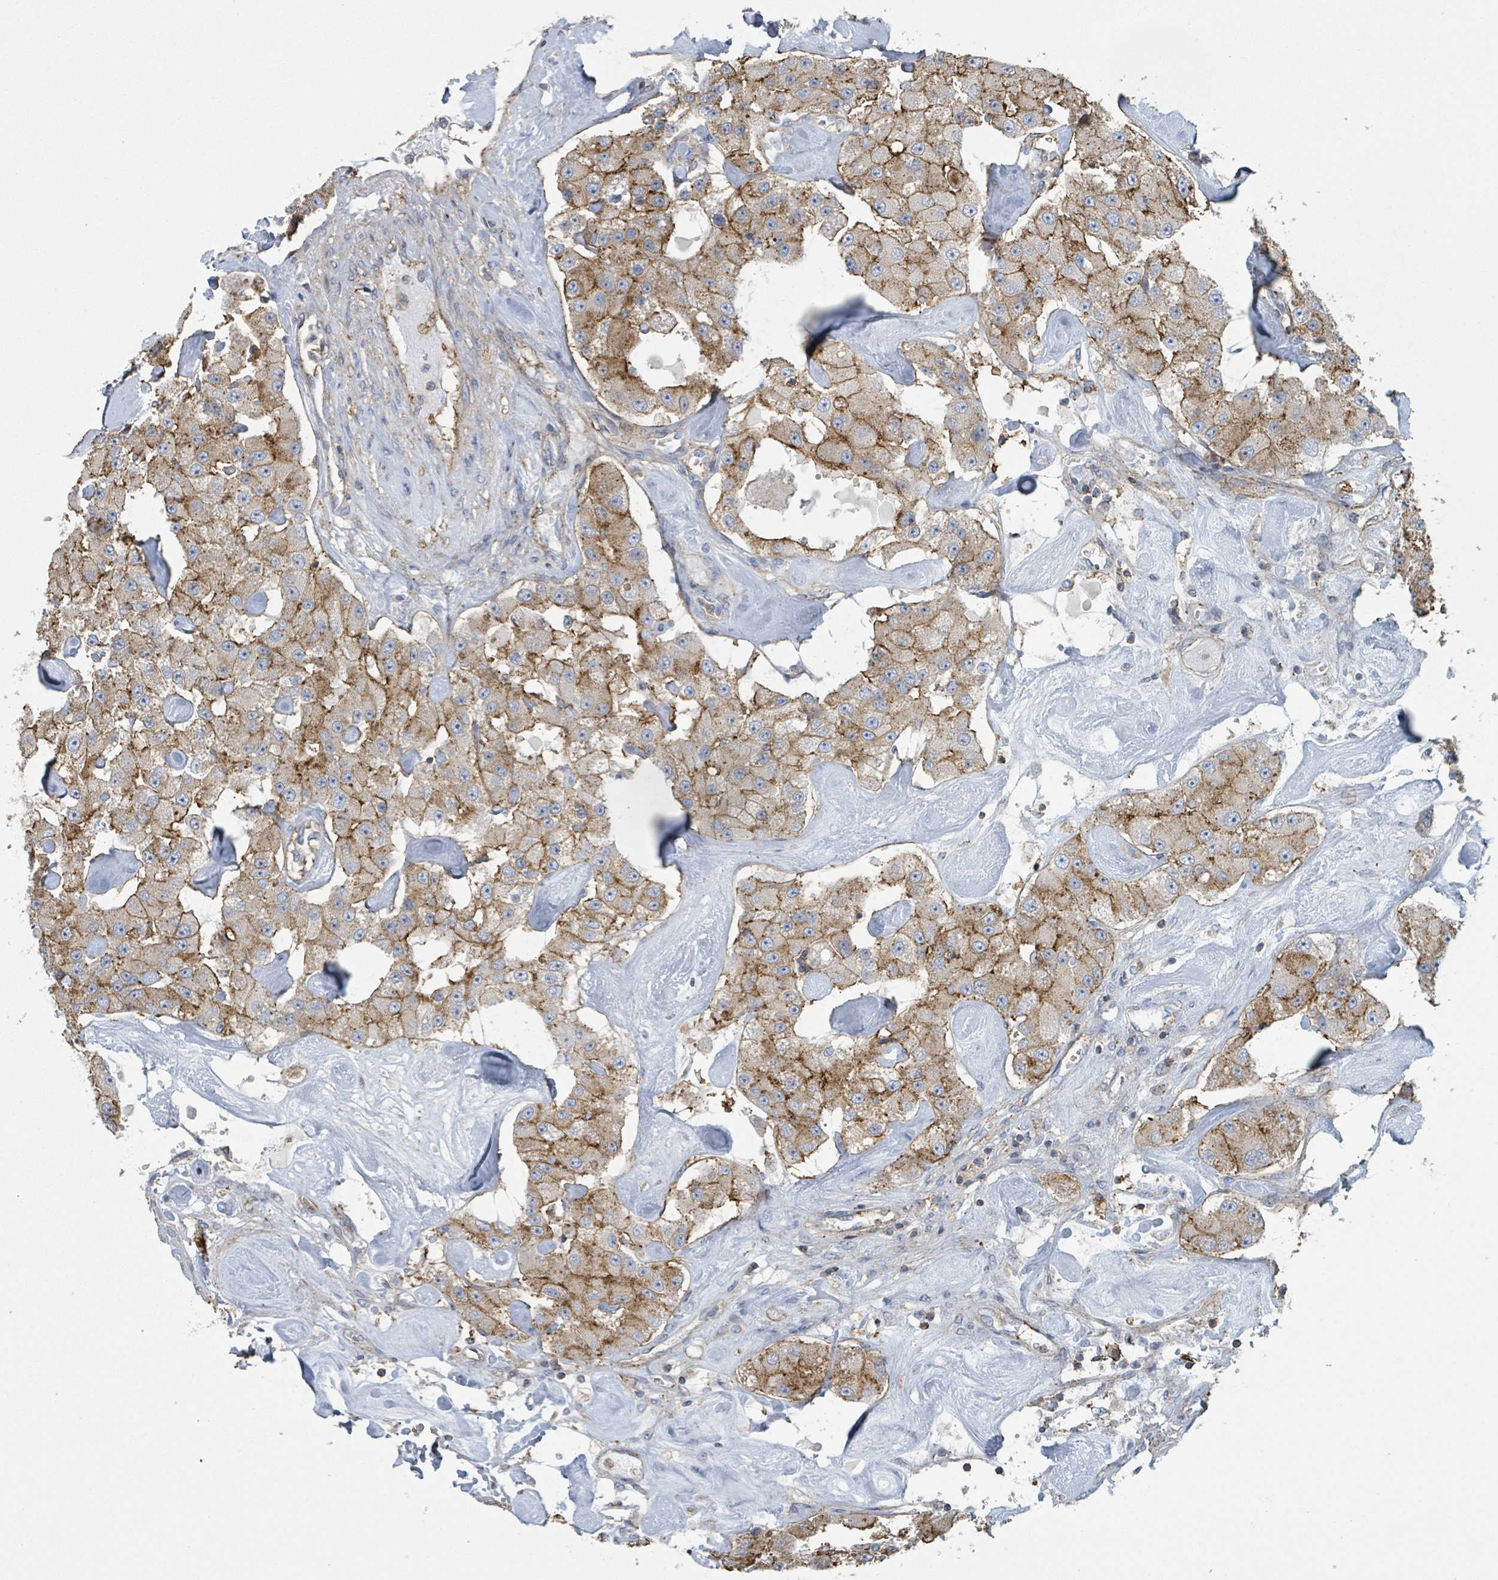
{"staining": {"intensity": "strong", "quantity": ">75%", "location": "cytoplasmic/membranous"}, "tissue": "carcinoid", "cell_type": "Tumor cells", "image_type": "cancer", "snomed": [{"axis": "morphology", "description": "Carcinoid, malignant, NOS"}, {"axis": "topography", "description": "Pancreas"}], "caption": "IHC of human carcinoid (malignant) demonstrates high levels of strong cytoplasmic/membranous expression in approximately >75% of tumor cells.", "gene": "LRRC42", "patient": {"sex": "male", "age": 41}}